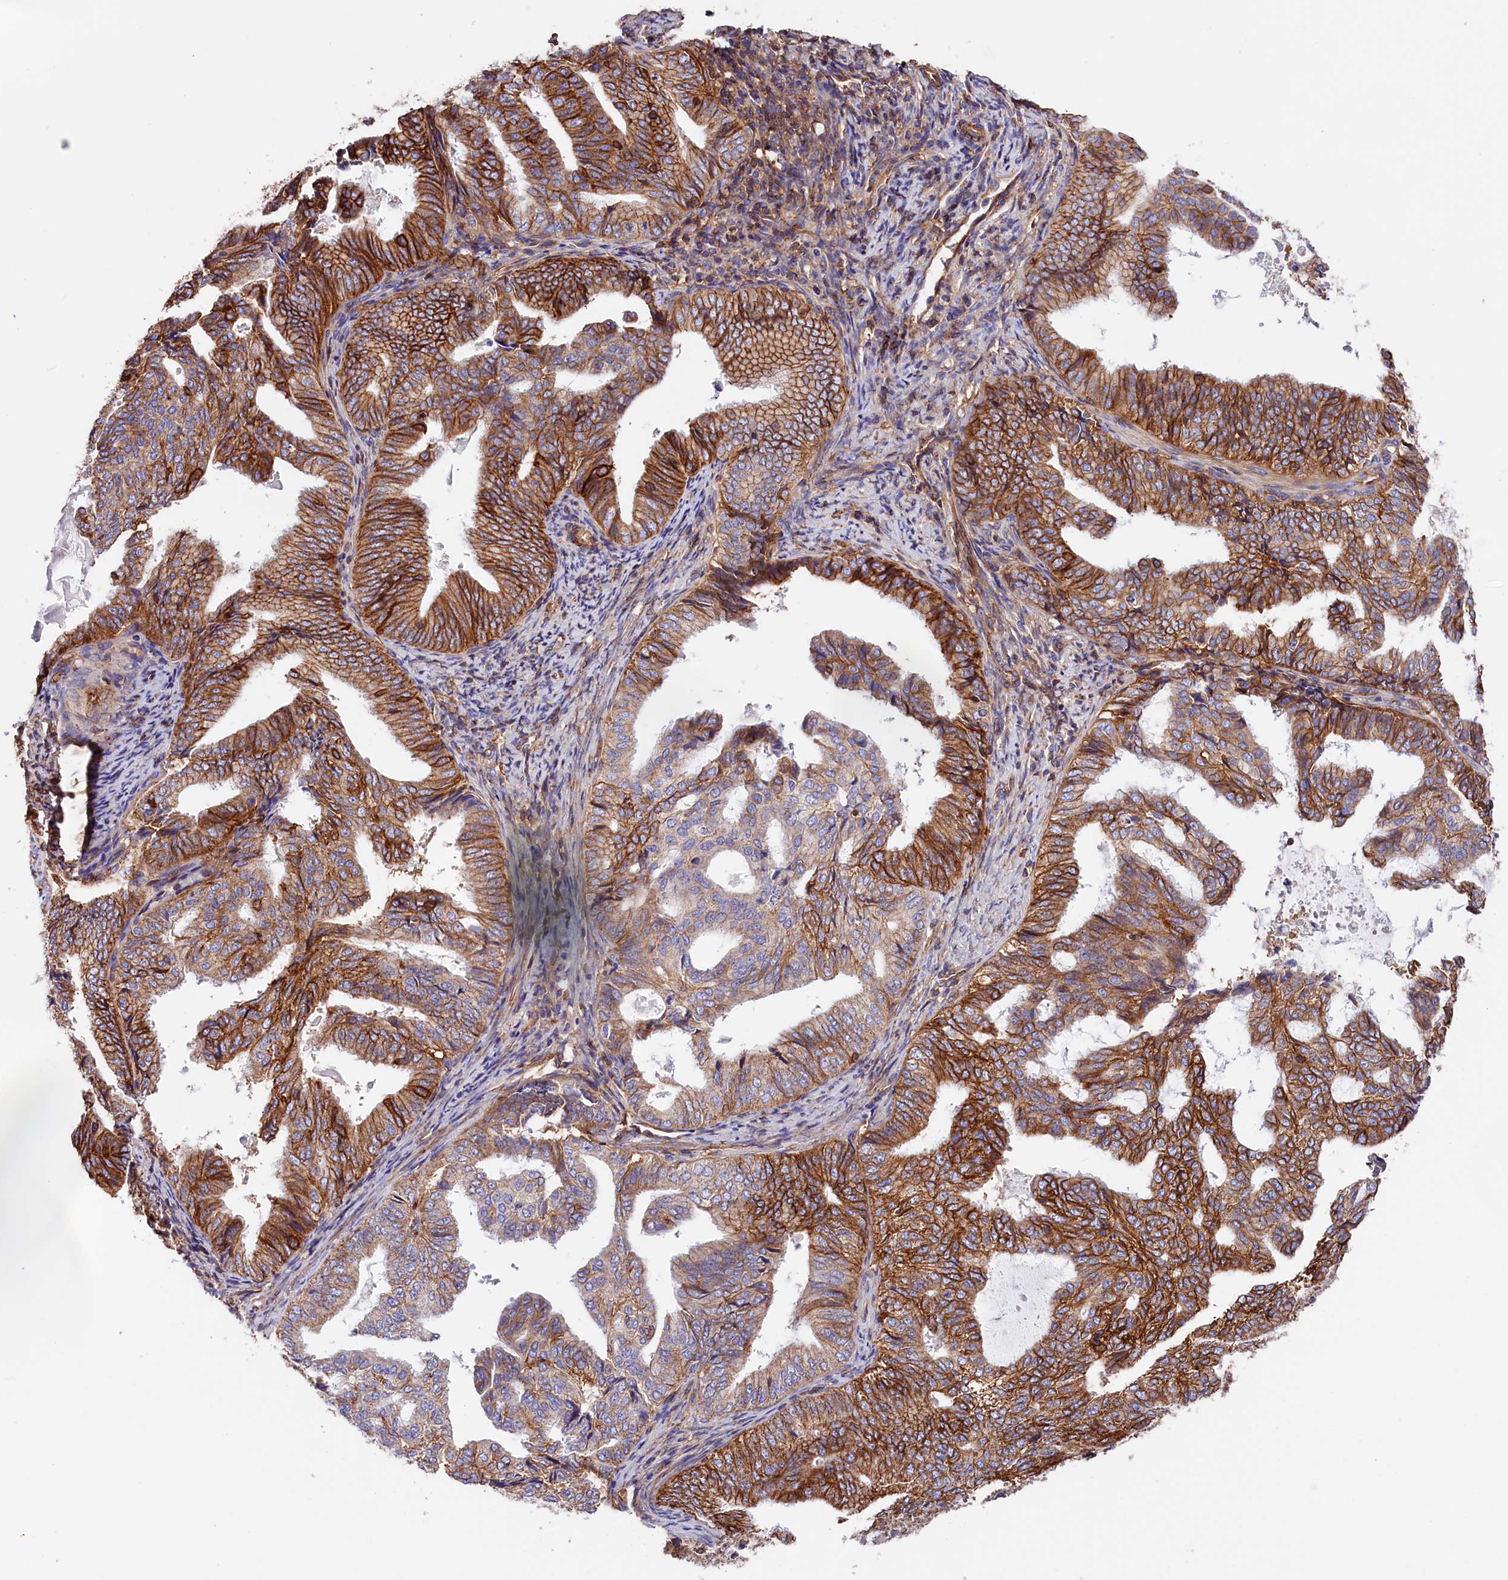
{"staining": {"intensity": "strong", "quantity": ">75%", "location": "cytoplasmic/membranous"}, "tissue": "endometrial cancer", "cell_type": "Tumor cells", "image_type": "cancer", "snomed": [{"axis": "morphology", "description": "Adenocarcinoma, NOS"}, {"axis": "topography", "description": "Endometrium"}], "caption": "Protein staining of adenocarcinoma (endometrial) tissue exhibits strong cytoplasmic/membranous staining in approximately >75% of tumor cells. Using DAB (brown) and hematoxylin (blue) stains, captured at high magnification using brightfield microscopy.", "gene": "ATP2B4", "patient": {"sex": "female", "age": 58}}